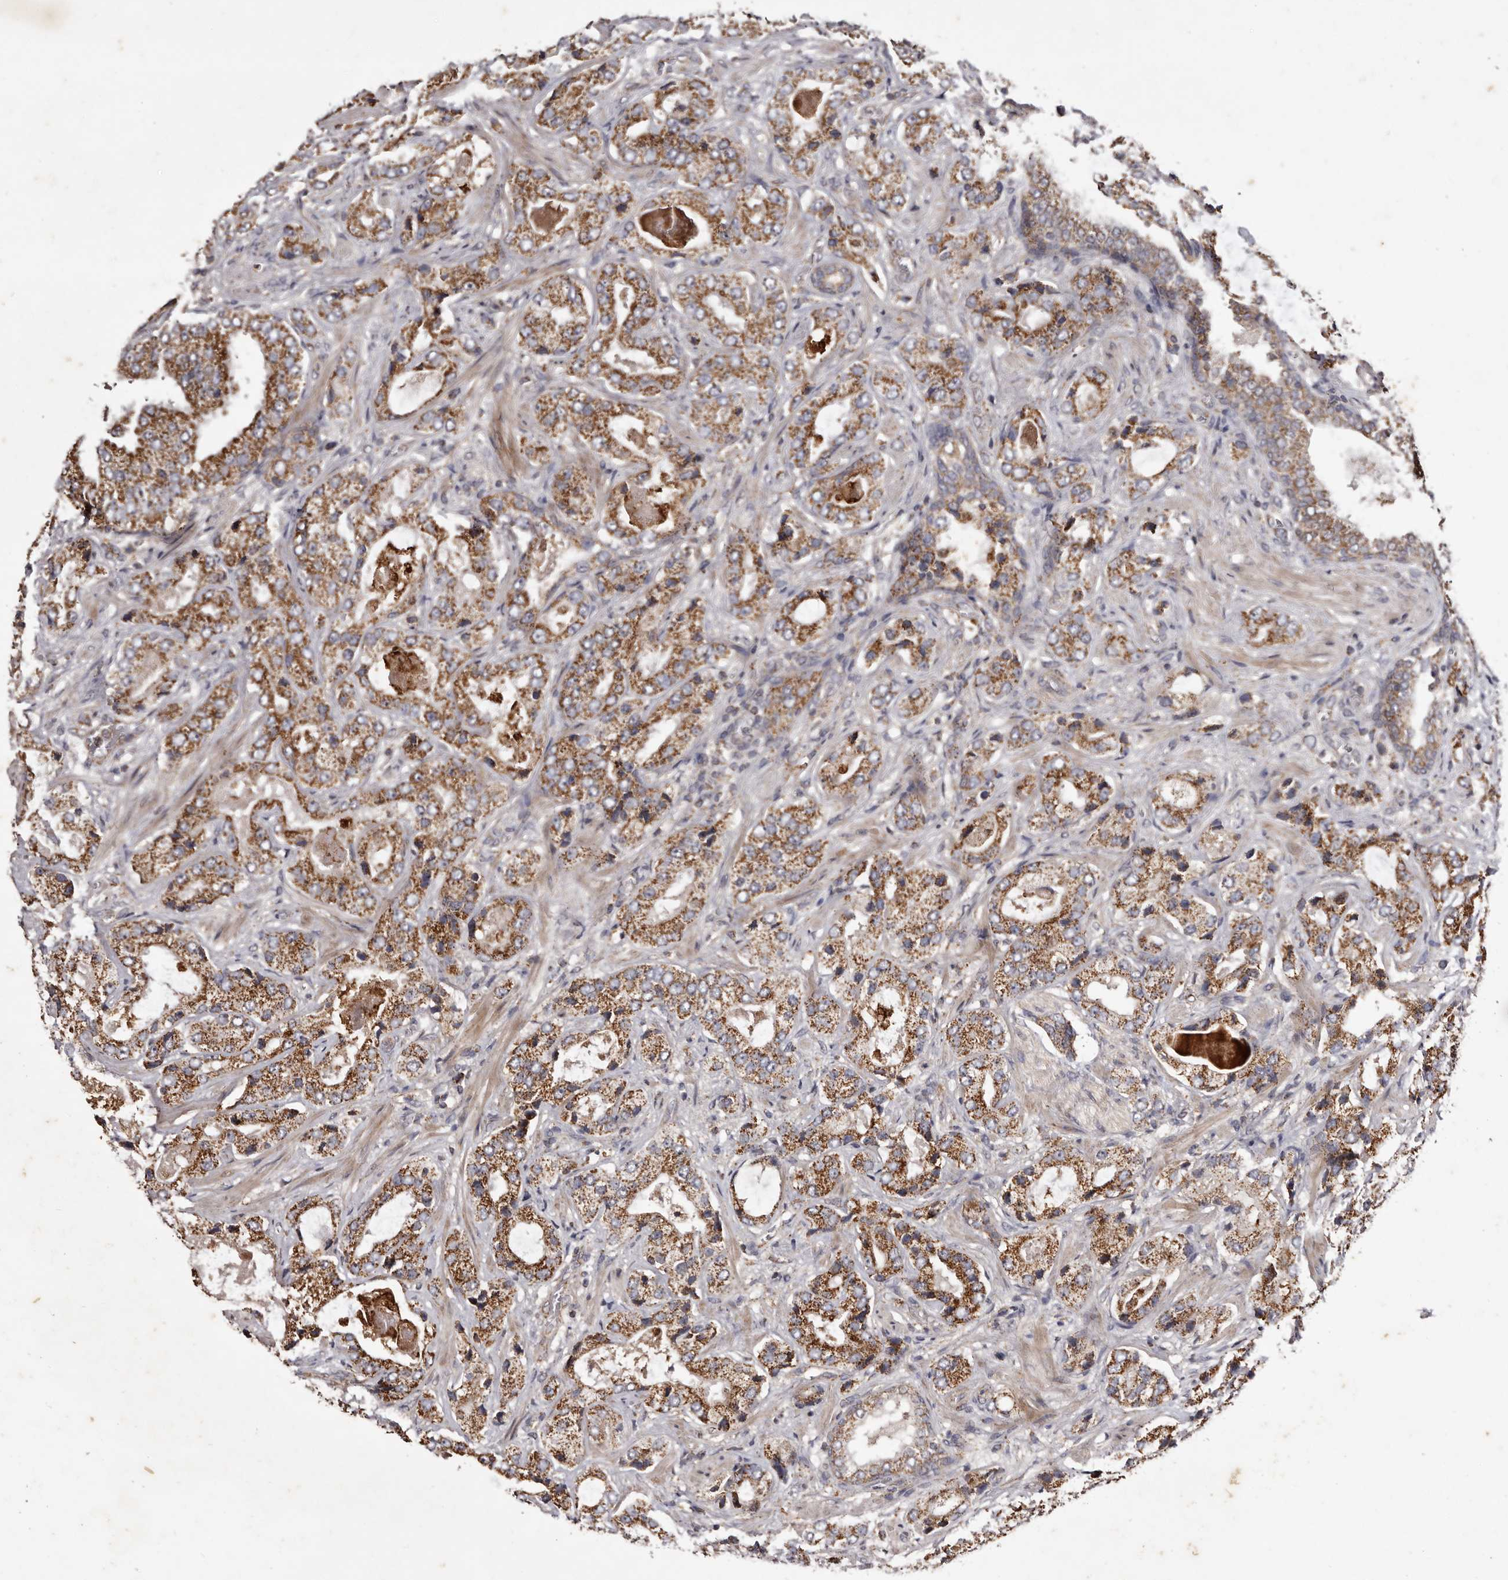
{"staining": {"intensity": "strong", "quantity": ">75%", "location": "cytoplasmic/membranous"}, "tissue": "prostate cancer", "cell_type": "Tumor cells", "image_type": "cancer", "snomed": [{"axis": "morphology", "description": "Normal tissue, NOS"}, {"axis": "morphology", "description": "Adenocarcinoma, High grade"}, {"axis": "topography", "description": "Prostate"}, {"axis": "topography", "description": "Peripheral nerve tissue"}], "caption": "About >75% of tumor cells in human adenocarcinoma (high-grade) (prostate) exhibit strong cytoplasmic/membranous protein positivity as visualized by brown immunohistochemical staining.", "gene": "CPLANE2", "patient": {"sex": "male", "age": 59}}